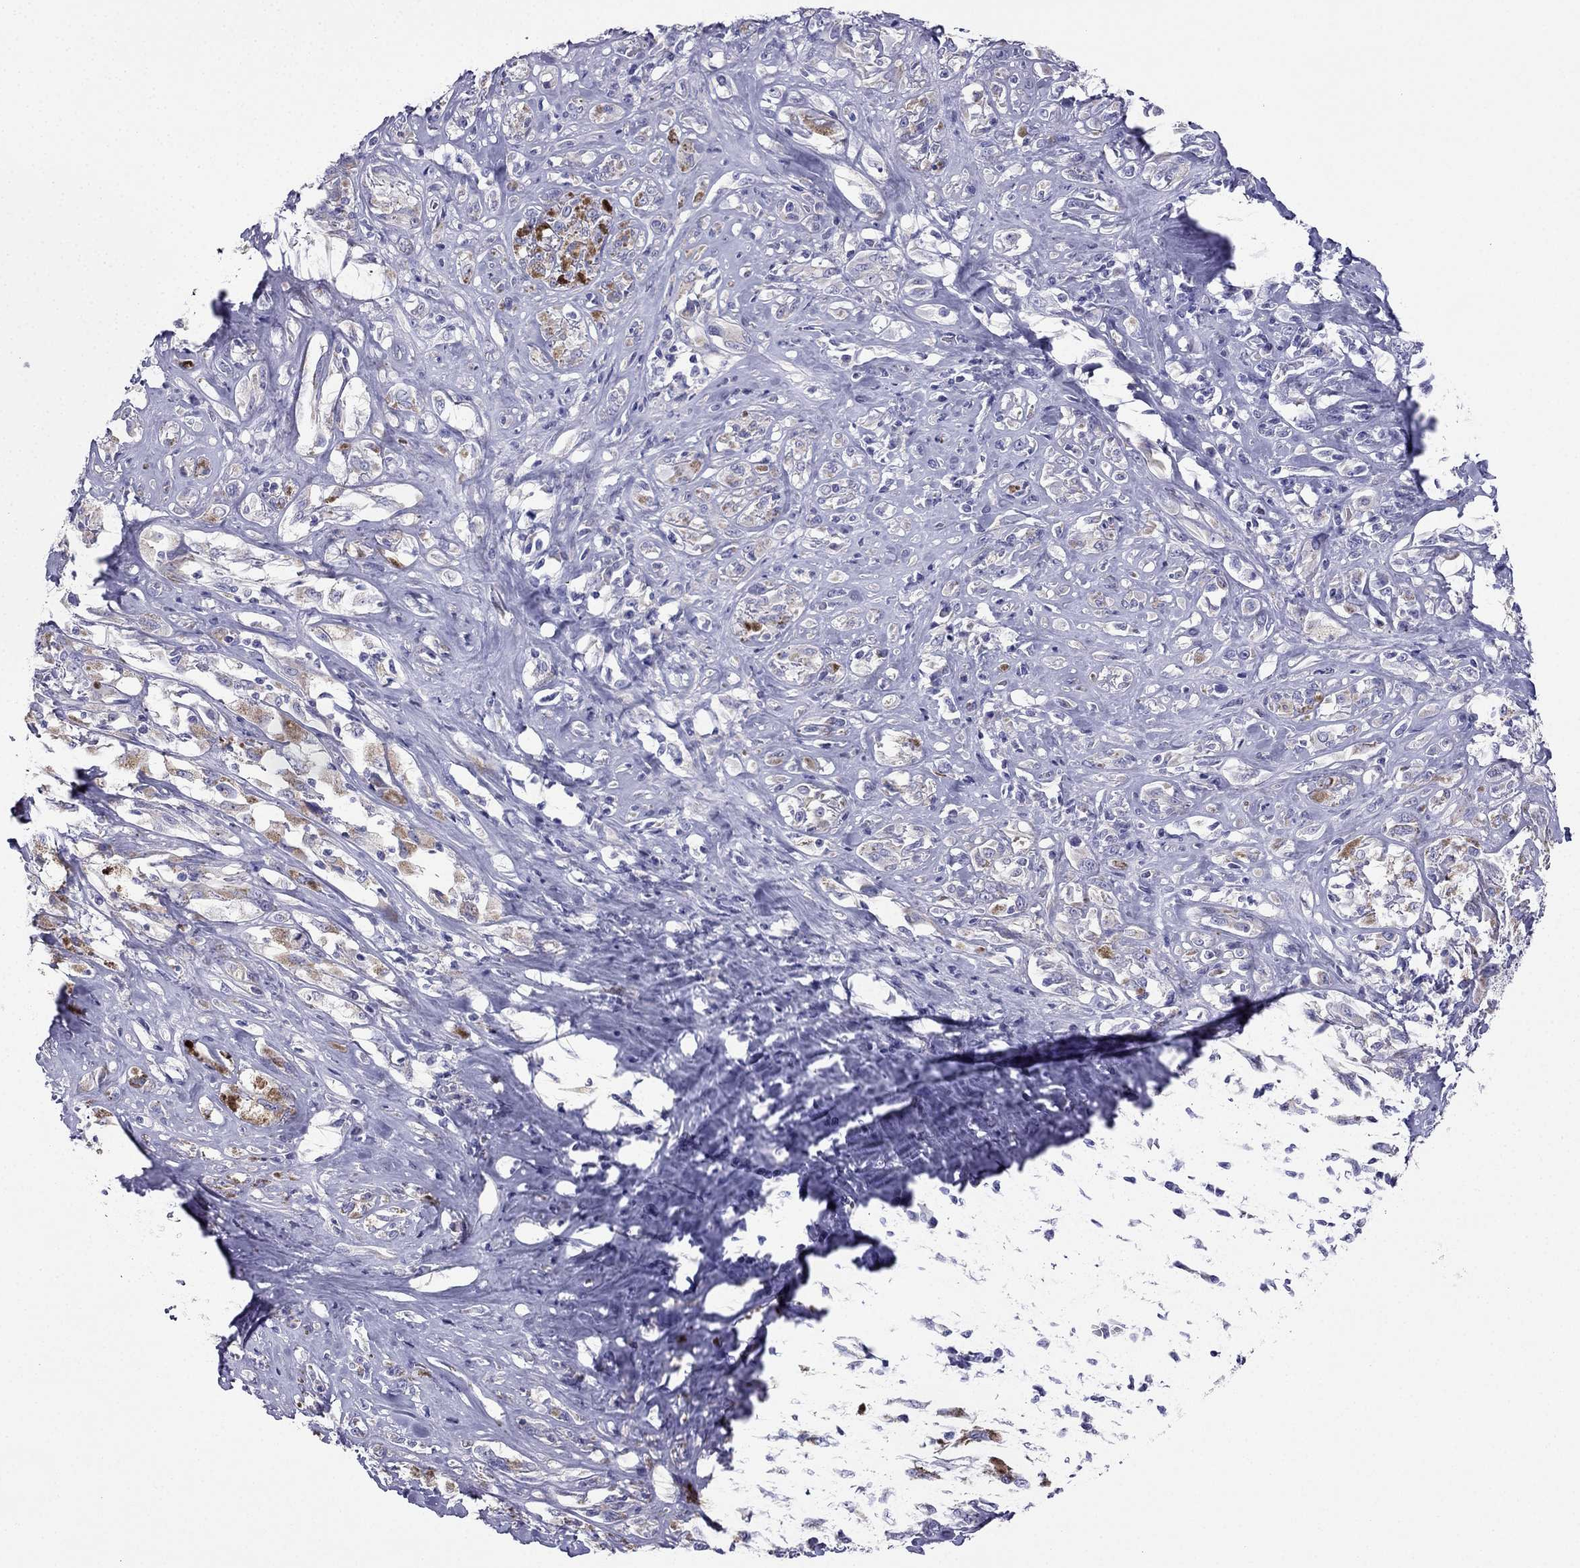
{"staining": {"intensity": "negative", "quantity": "none", "location": "none"}, "tissue": "melanoma", "cell_type": "Tumor cells", "image_type": "cancer", "snomed": [{"axis": "morphology", "description": "Malignant melanoma, NOS"}, {"axis": "topography", "description": "Skin"}], "caption": "DAB immunohistochemical staining of melanoma demonstrates no significant positivity in tumor cells.", "gene": "KIF5A", "patient": {"sex": "female", "age": 91}}